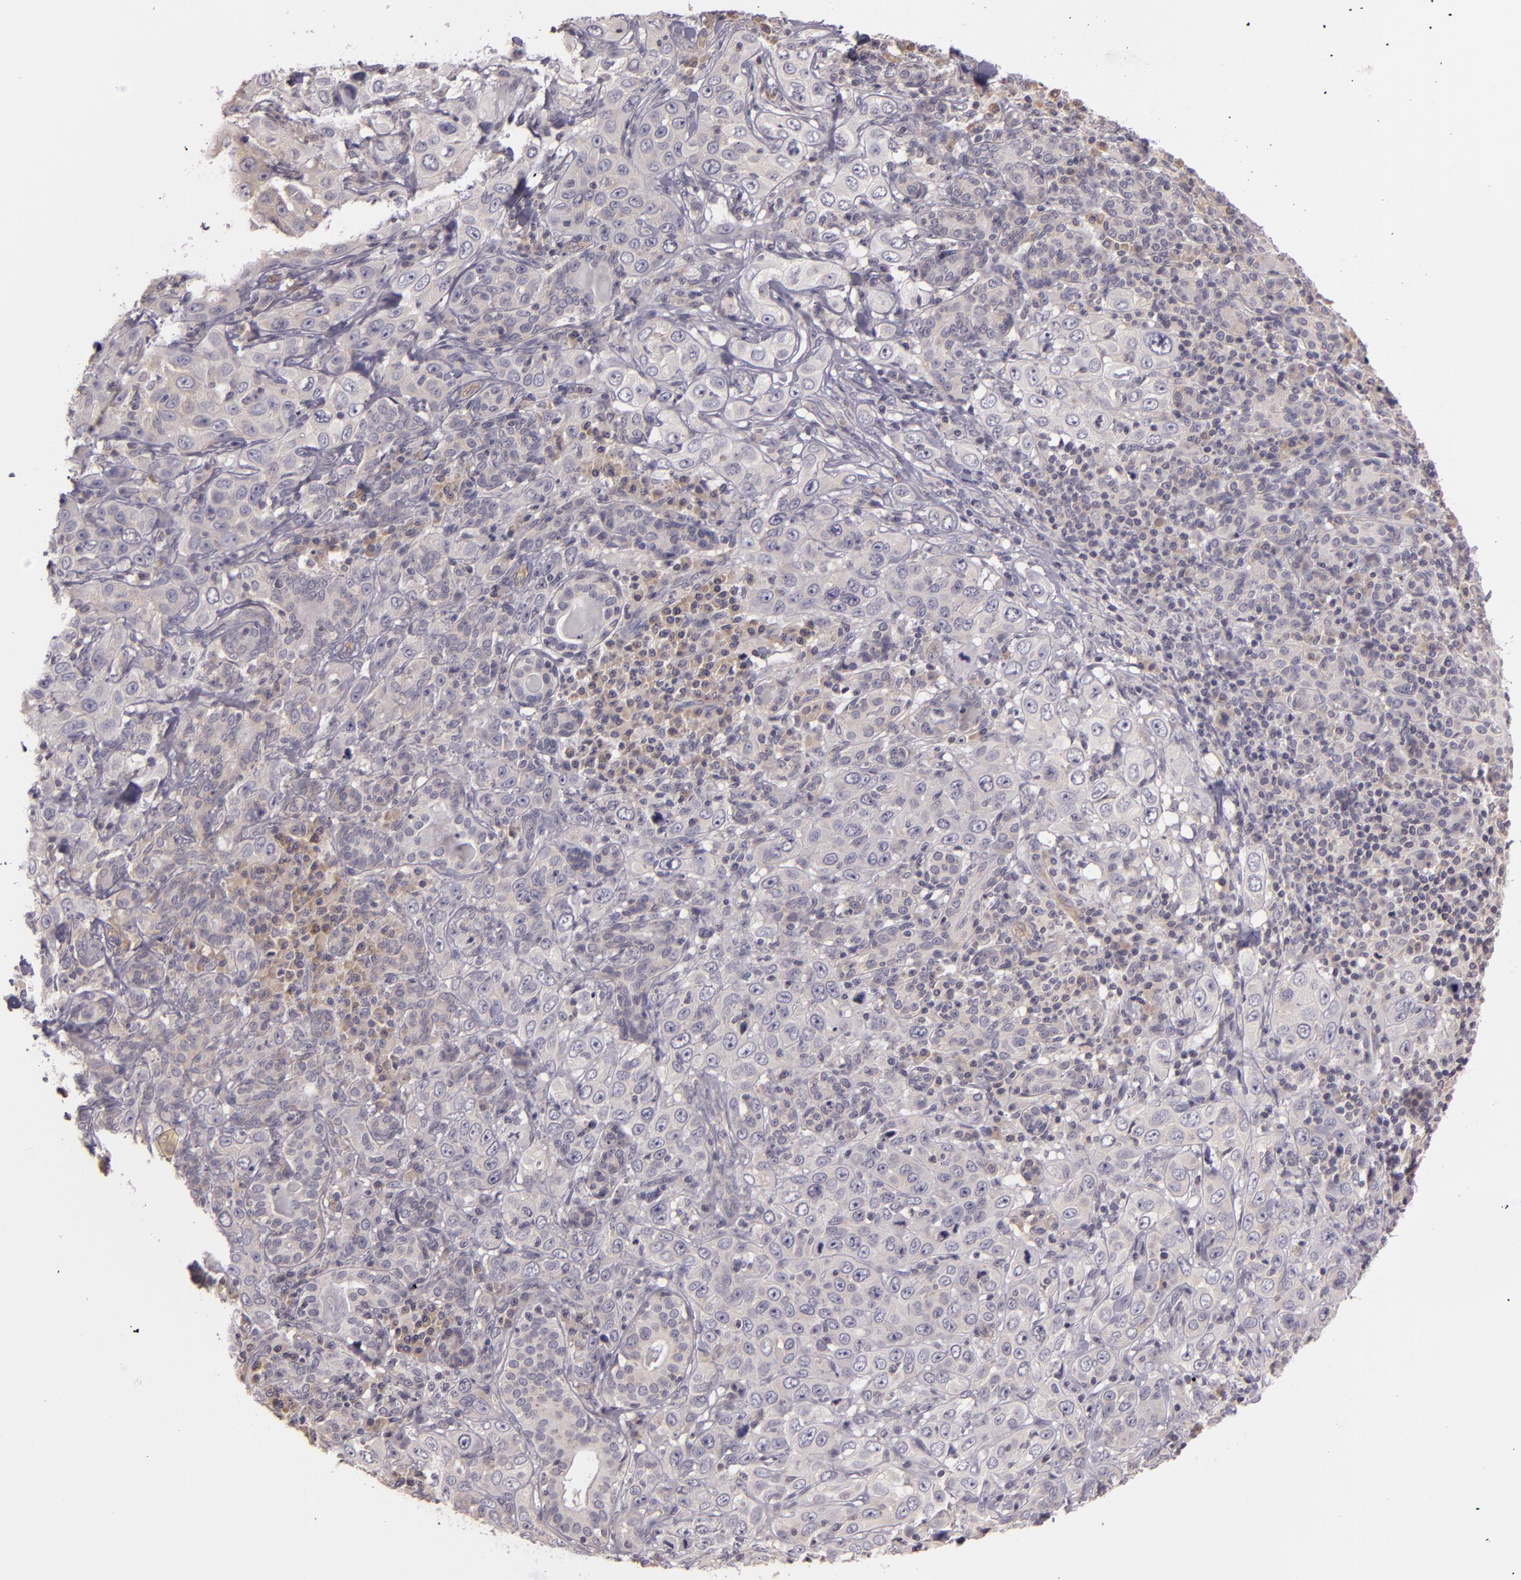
{"staining": {"intensity": "weak", "quantity": "<25%", "location": "cytoplasmic/membranous"}, "tissue": "skin cancer", "cell_type": "Tumor cells", "image_type": "cancer", "snomed": [{"axis": "morphology", "description": "Squamous cell carcinoma, NOS"}, {"axis": "topography", "description": "Skin"}], "caption": "This is a histopathology image of IHC staining of skin cancer (squamous cell carcinoma), which shows no positivity in tumor cells.", "gene": "RALGAPA1", "patient": {"sex": "male", "age": 84}}